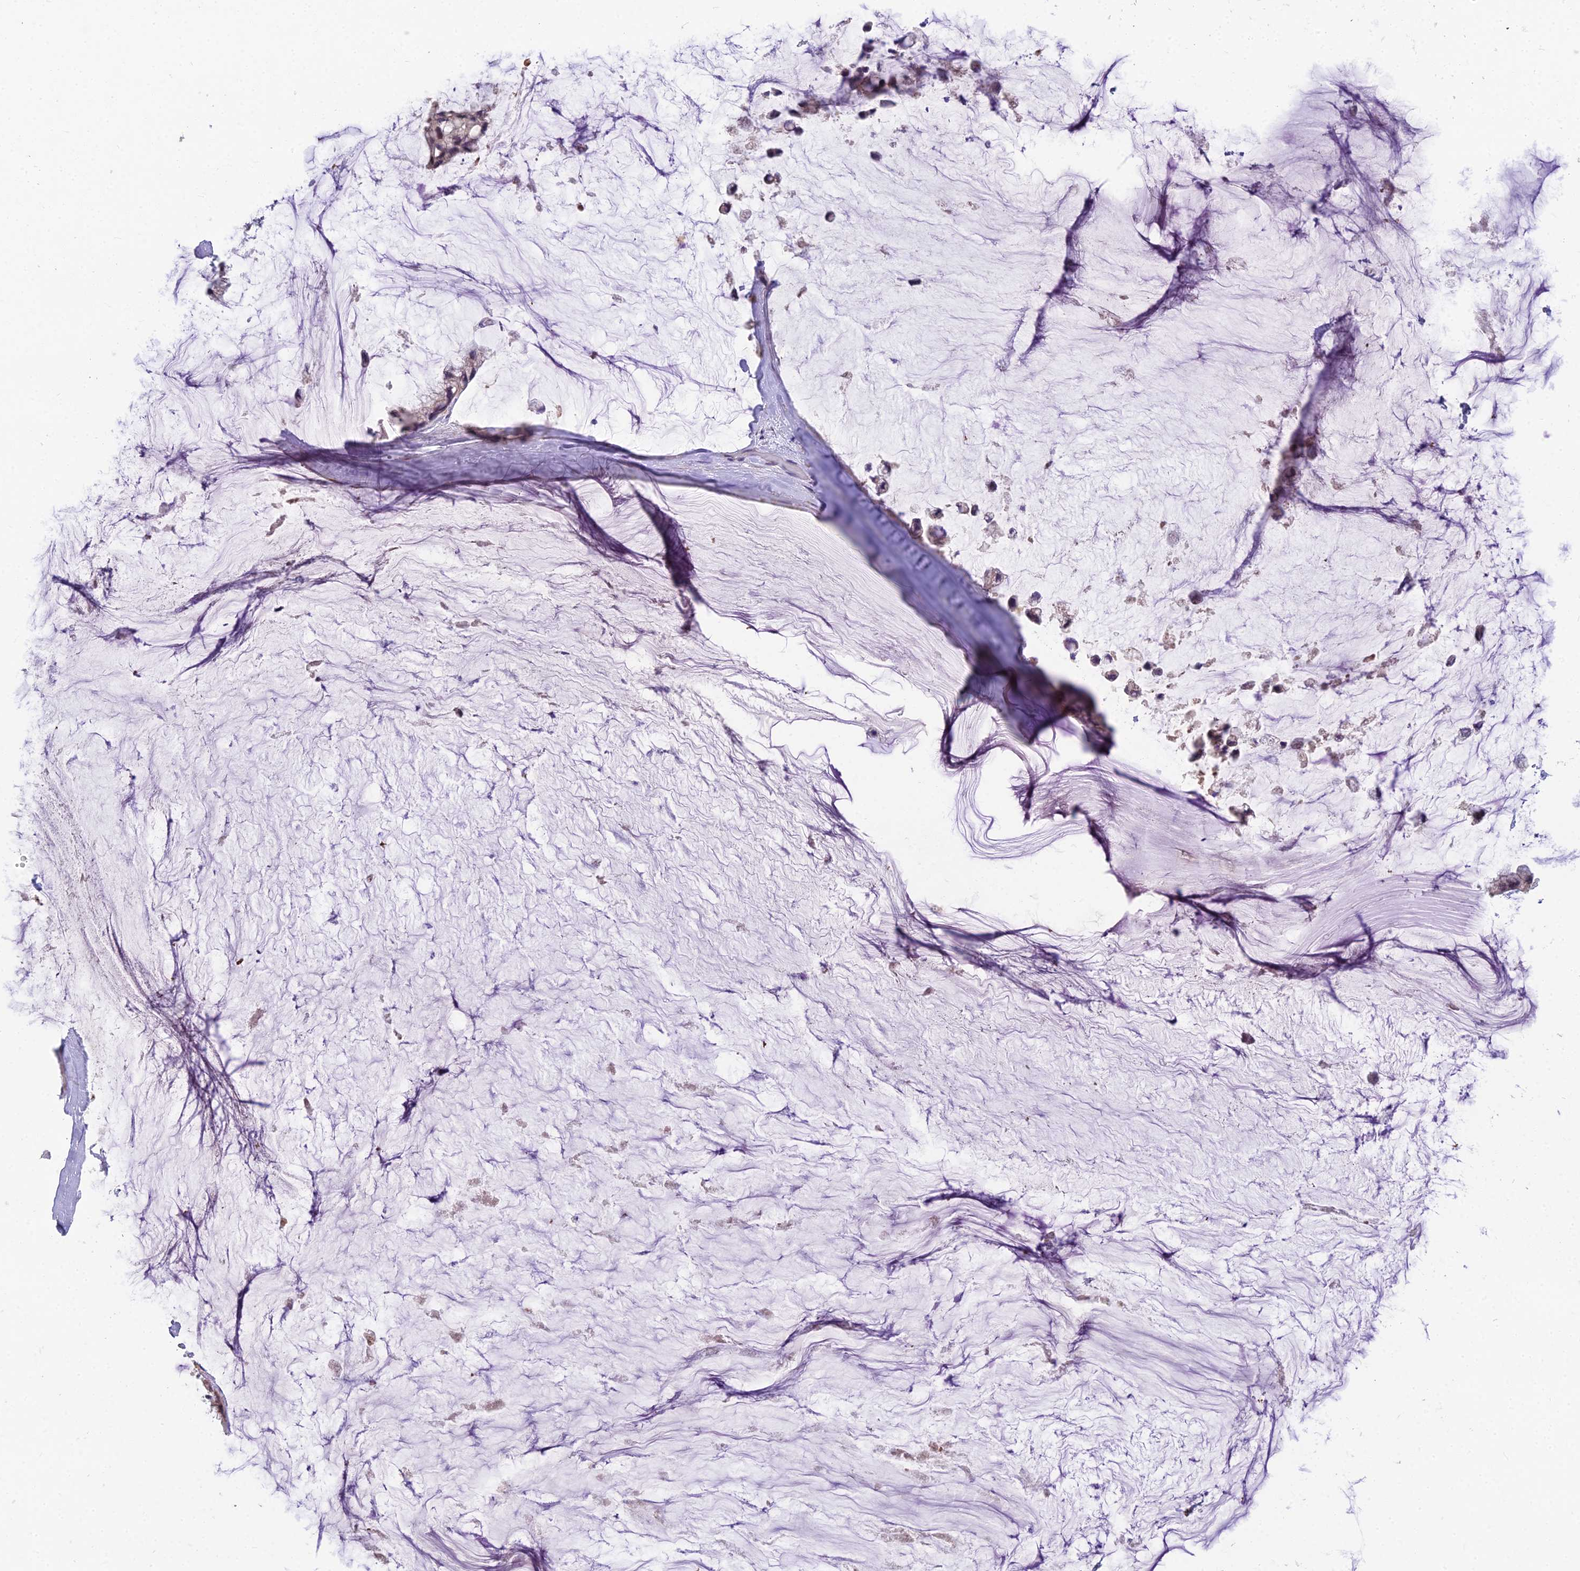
{"staining": {"intensity": "negative", "quantity": "none", "location": "none"}, "tissue": "ovarian cancer", "cell_type": "Tumor cells", "image_type": "cancer", "snomed": [{"axis": "morphology", "description": "Cystadenocarcinoma, mucinous, NOS"}, {"axis": "topography", "description": "Ovary"}], "caption": "Tumor cells show no significant protein expression in mucinous cystadenocarcinoma (ovarian).", "gene": "ZNF333", "patient": {"sex": "female", "age": 39}}